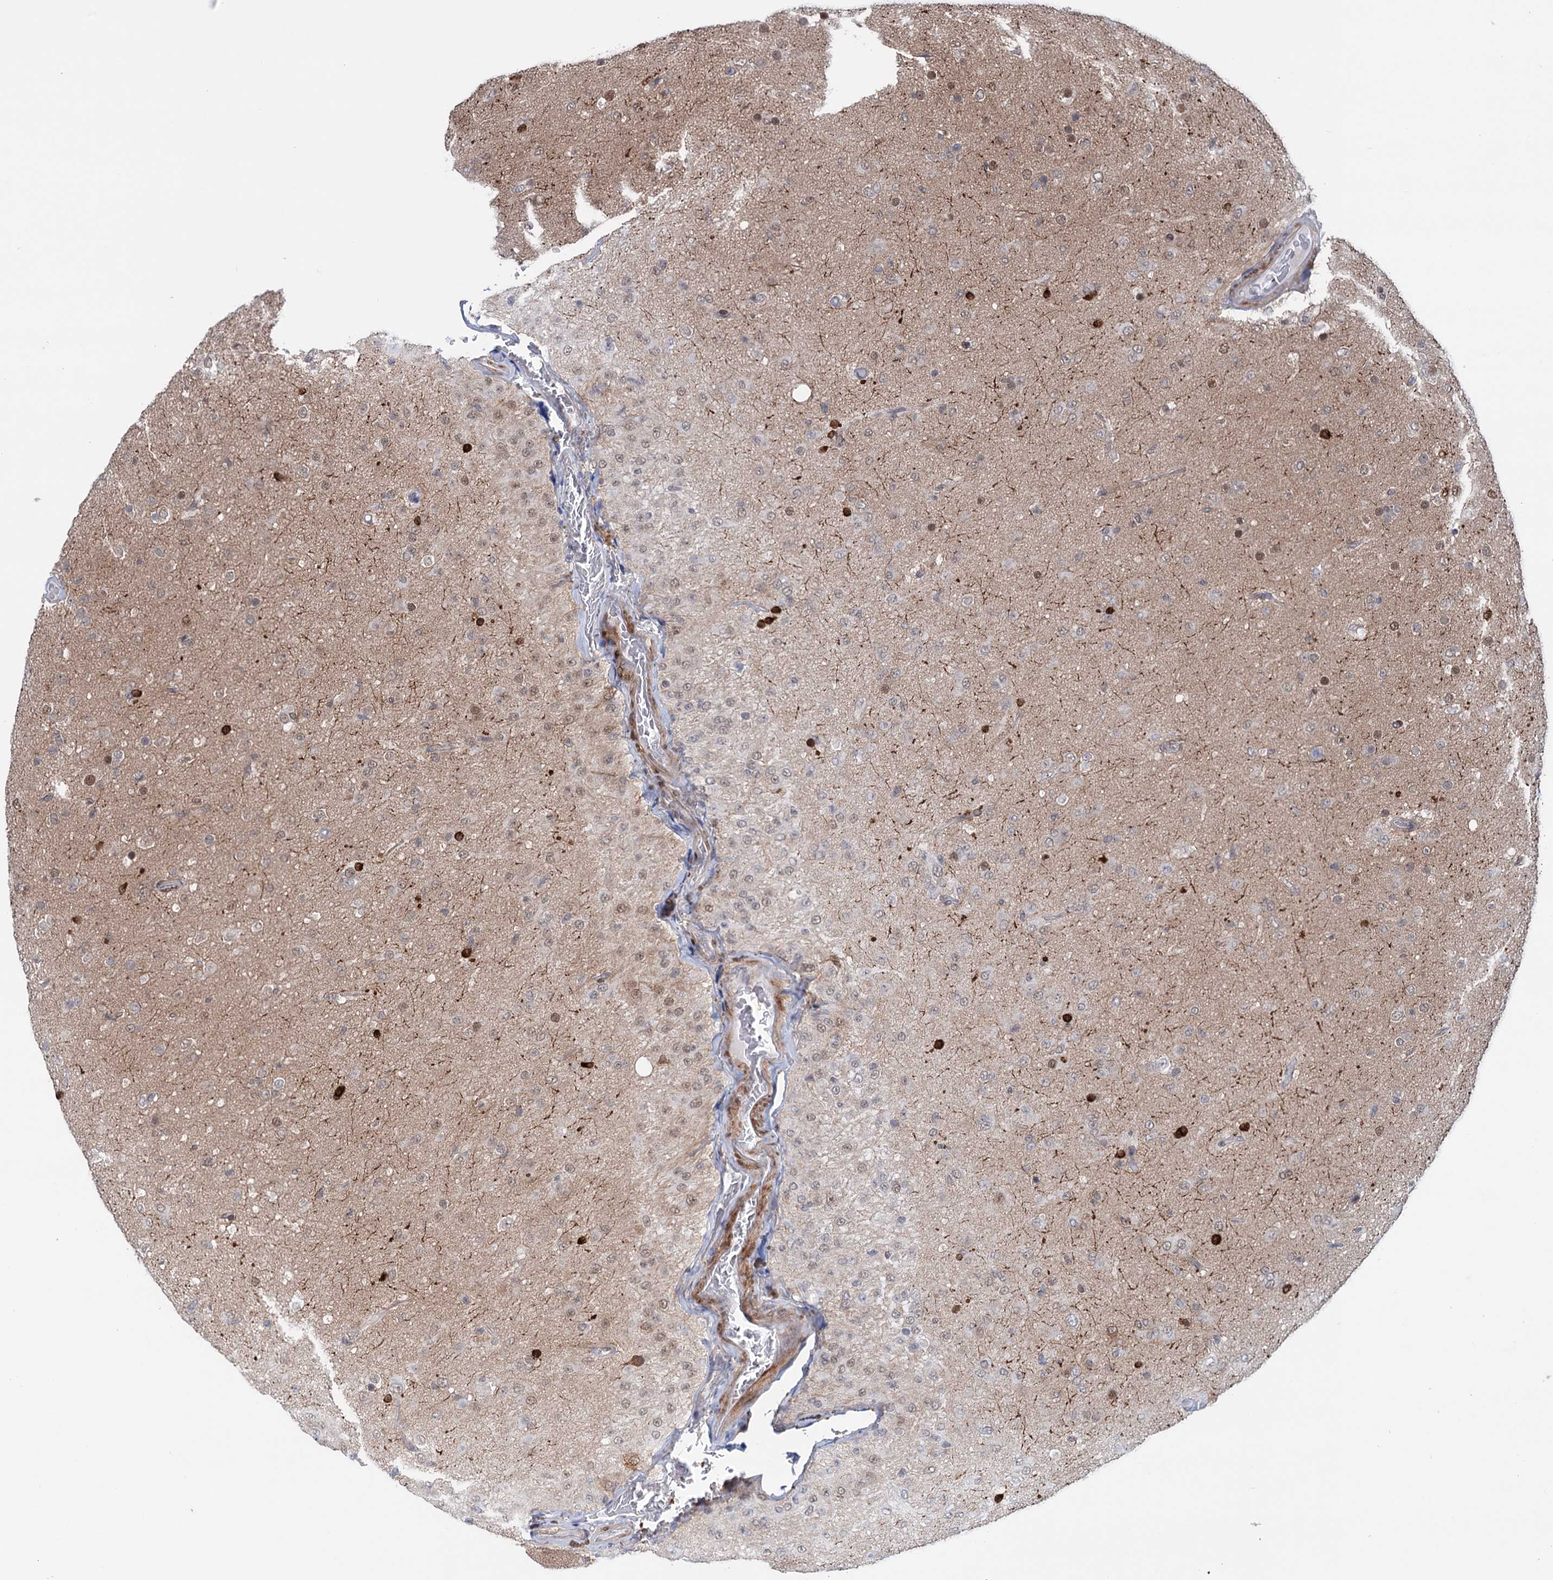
{"staining": {"intensity": "weak", "quantity": "<25%", "location": "nuclear"}, "tissue": "glioma", "cell_type": "Tumor cells", "image_type": "cancer", "snomed": [{"axis": "morphology", "description": "Glioma, malignant, Low grade"}, {"axis": "topography", "description": "Brain"}], "caption": "Glioma was stained to show a protein in brown. There is no significant expression in tumor cells.", "gene": "FAM53A", "patient": {"sex": "male", "age": 65}}